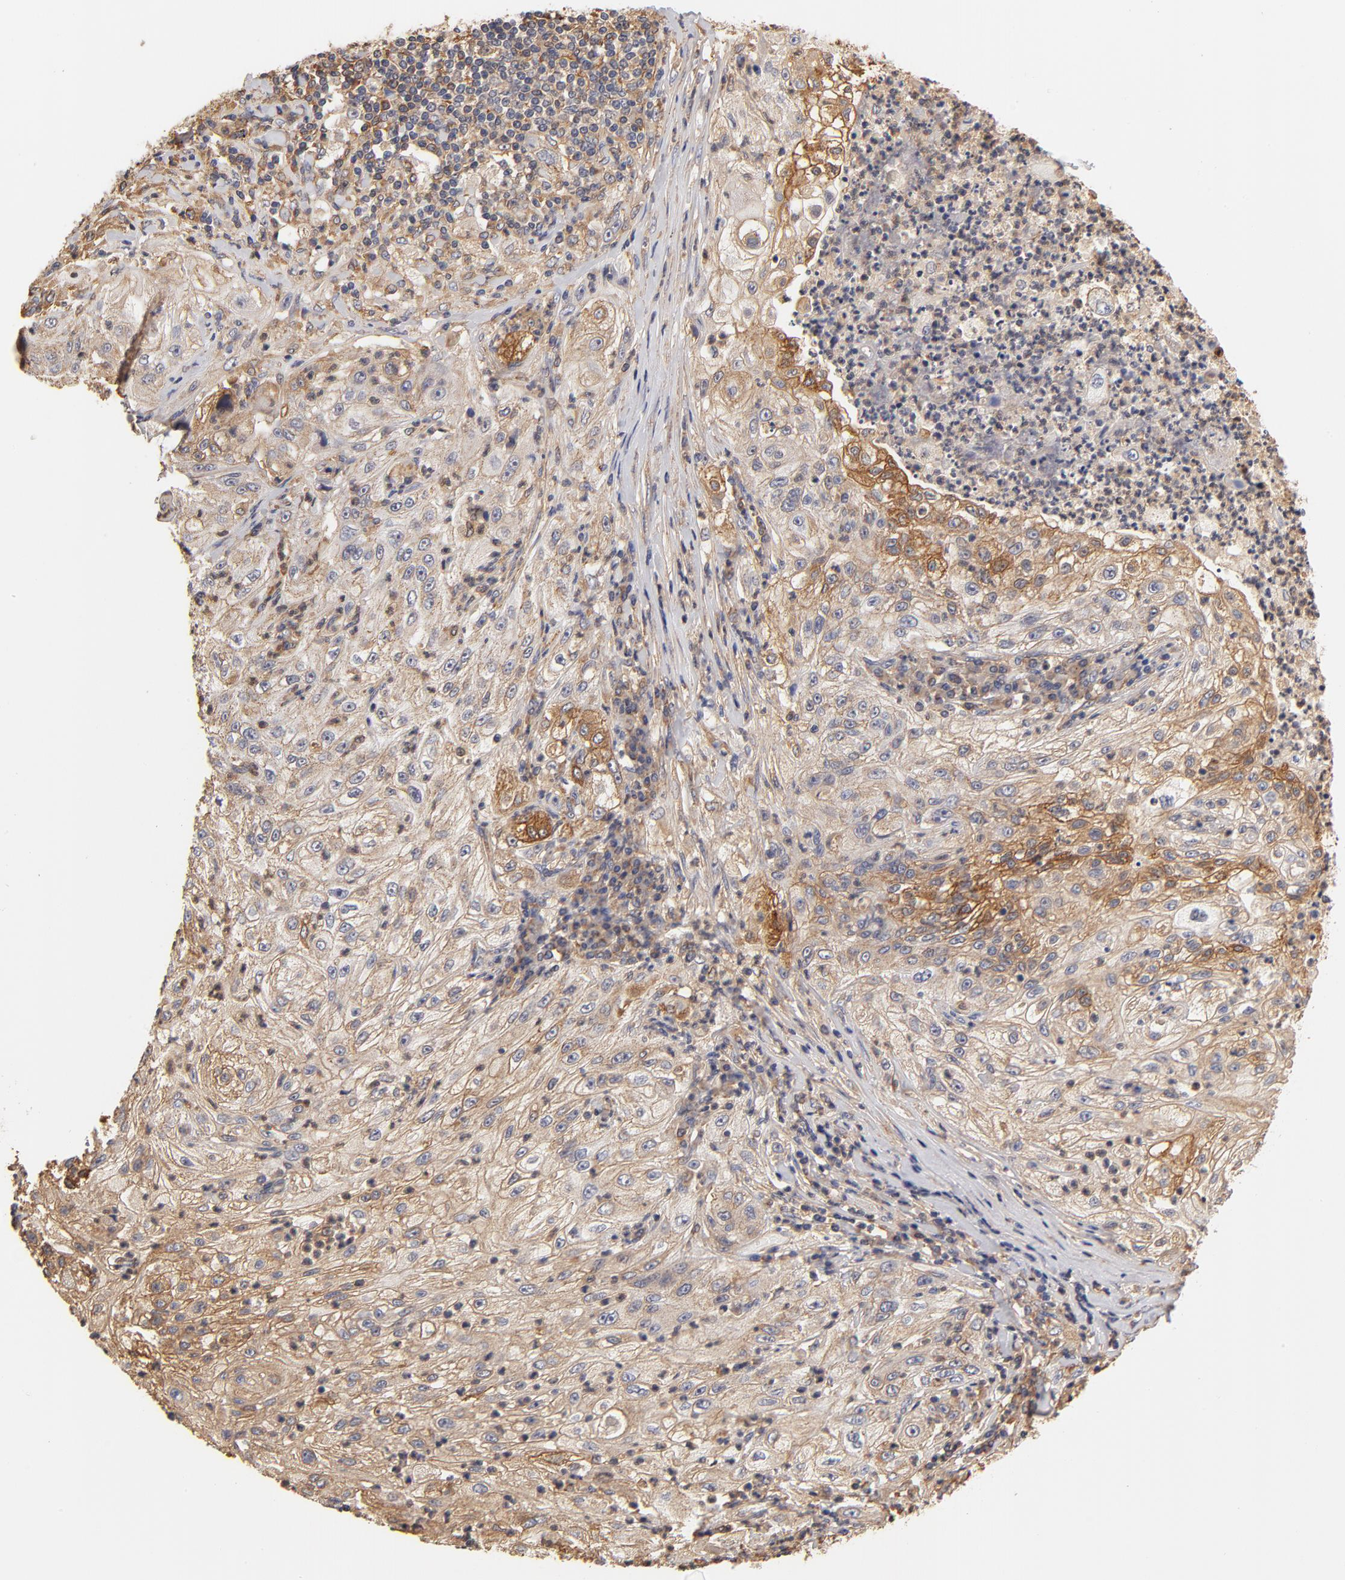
{"staining": {"intensity": "moderate", "quantity": "25%-75%", "location": "cytoplasmic/membranous"}, "tissue": "lung cancer", "cell_type": "Tumor cells", "image_type": "cancer", "snomed": [{"axis": "morphology", "description": "Inflammation, NOS"}, {"axis": "morphology", "description": "Squamous cell carcinoma, NOS"}, {"axis": "topography", "description": "Lymph node"}, {"axis": "topography", "description": "Soft tissue"}, {"axis": "topography", "description": "Lung"}], "caption": "DAB immunohistochemical staining of squamous cell carcinoma (lung) exhibits moderate cytoplasmic/membranous protein positivity in about 25%-75% of tumor cells.", "gene": "FCMR", "patient": {"sex": "male", "age": 66}}